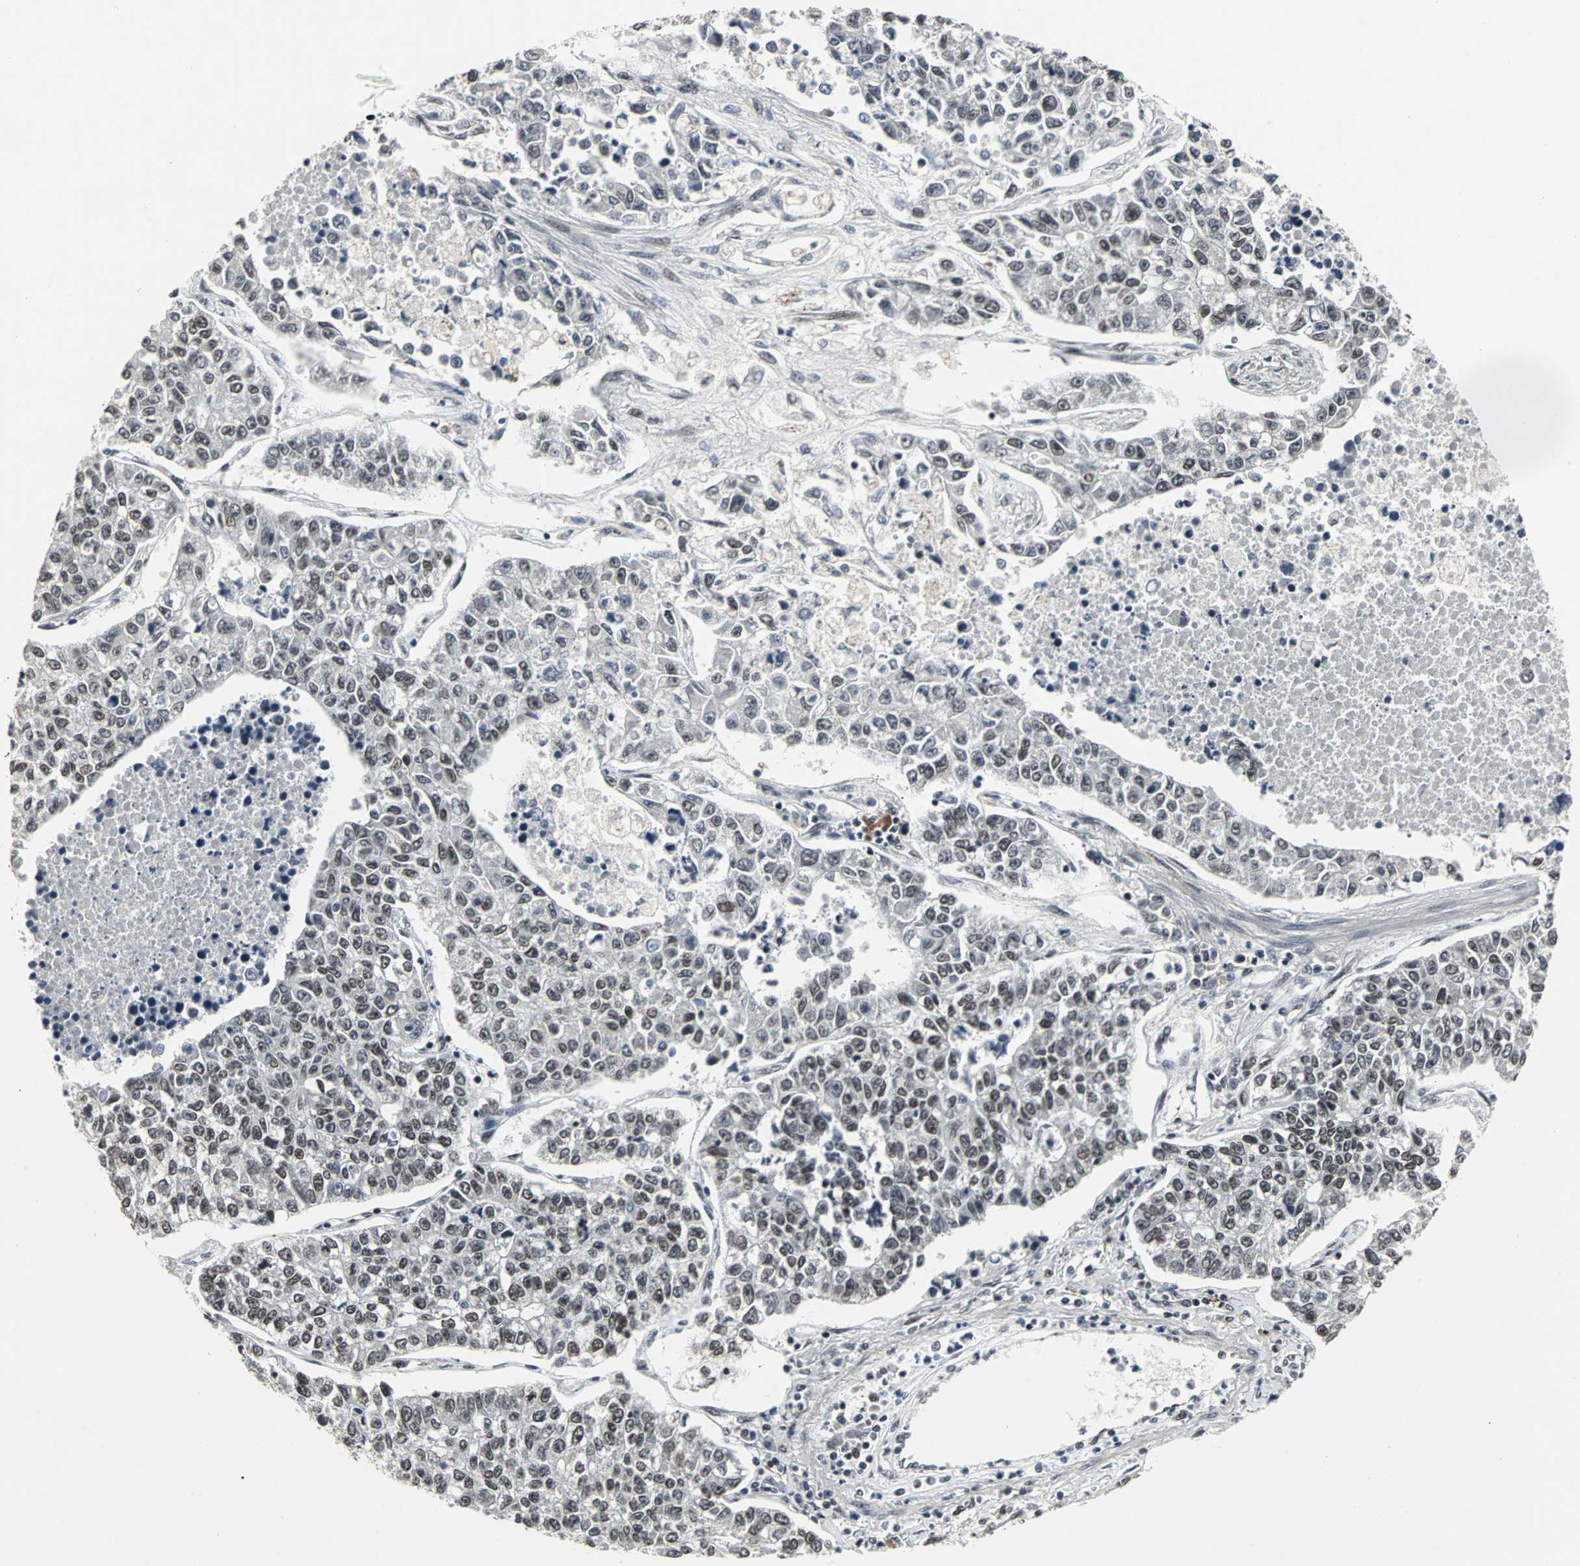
{"staining": {"intensity": "moderate", "quantity": ">75%", "location": "nuclear"}, "tissue": "lung cancer", "cell_type": "Tumor cells", "image_type": "cancer", "snomed": [{"axis": "morphology", "description": "Adenocarcinoma, NOS"}, {"axis": "topography", "description": "Lung"}], "caption": "Immunohistochemical staining of lung cancer (adenocarcinoma) reveals medium levels of moderate nuclear protein expression in about >75% of tumor cells.", "gene": "PNKP", "patient": {"sex": "male", "age": 49}}